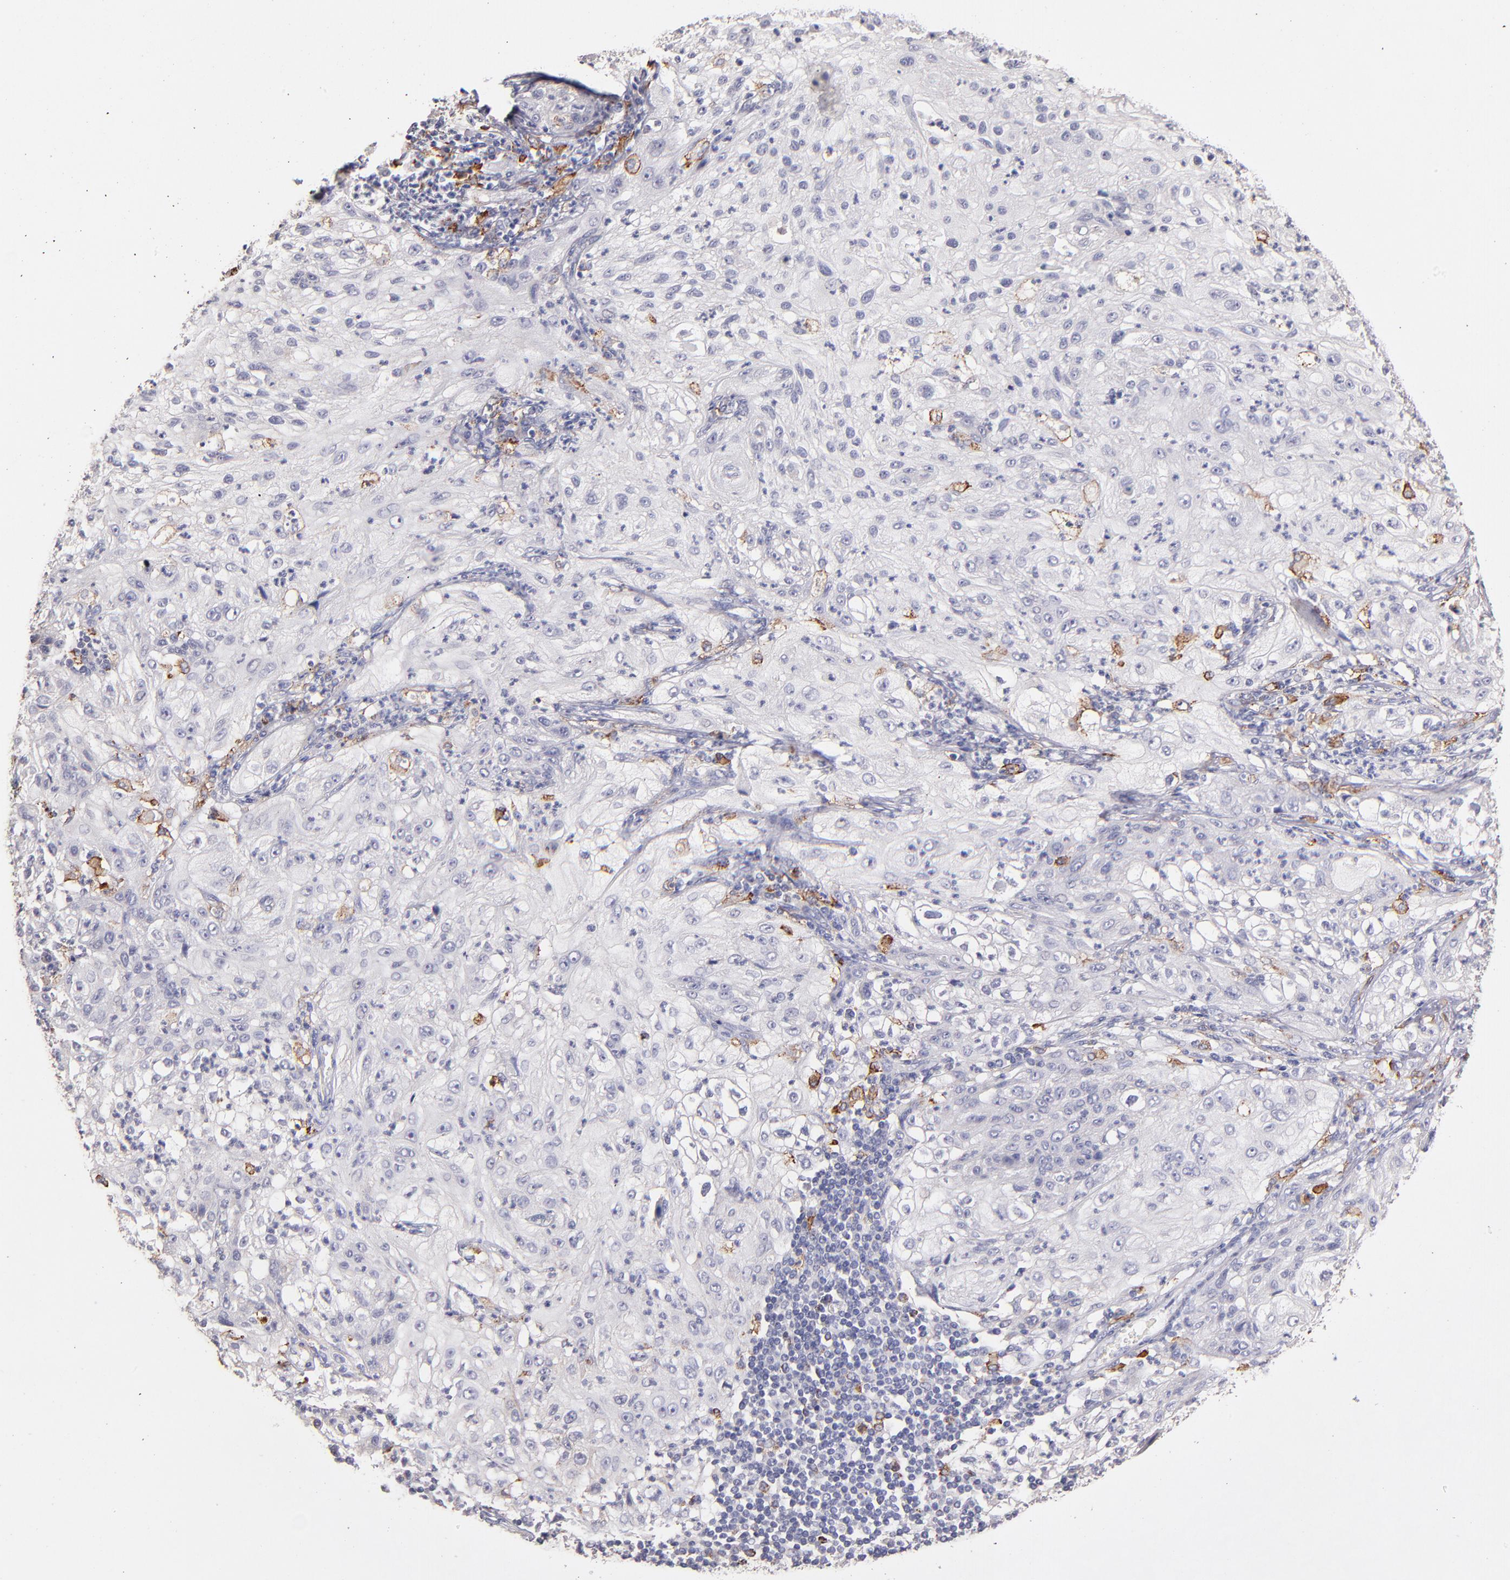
{"staining": {"intensity": "negative", "quantity": "none", "location": "none"}, "tissue": "lung cancer", "cell_type": "Tumor cells", "image_type": "cancer", "snomed": [{"axis": "morphology", "description": "Inflammation, NOS"}, {"axis": "morphology", "description": "Squamous cell carcinoma, NOS"}, {"axis": "topography", "description": "Lymph node"}, {"axis": "topography", "description": "Soft tissue"}, {"axis": "topography", "description": "Lung"}], "caption": "DAB immunohistochemical staining of human squamous cell carcinoma (lung) displays no significant expression in tumor cells. The staining is performed using DAB (3,3'-diaminobenzidine) brown chromogen with nuclei counter-stained in using hematoxylin.", "gene": "GLDC", "patient": {"sex": "male", "age": 66}}